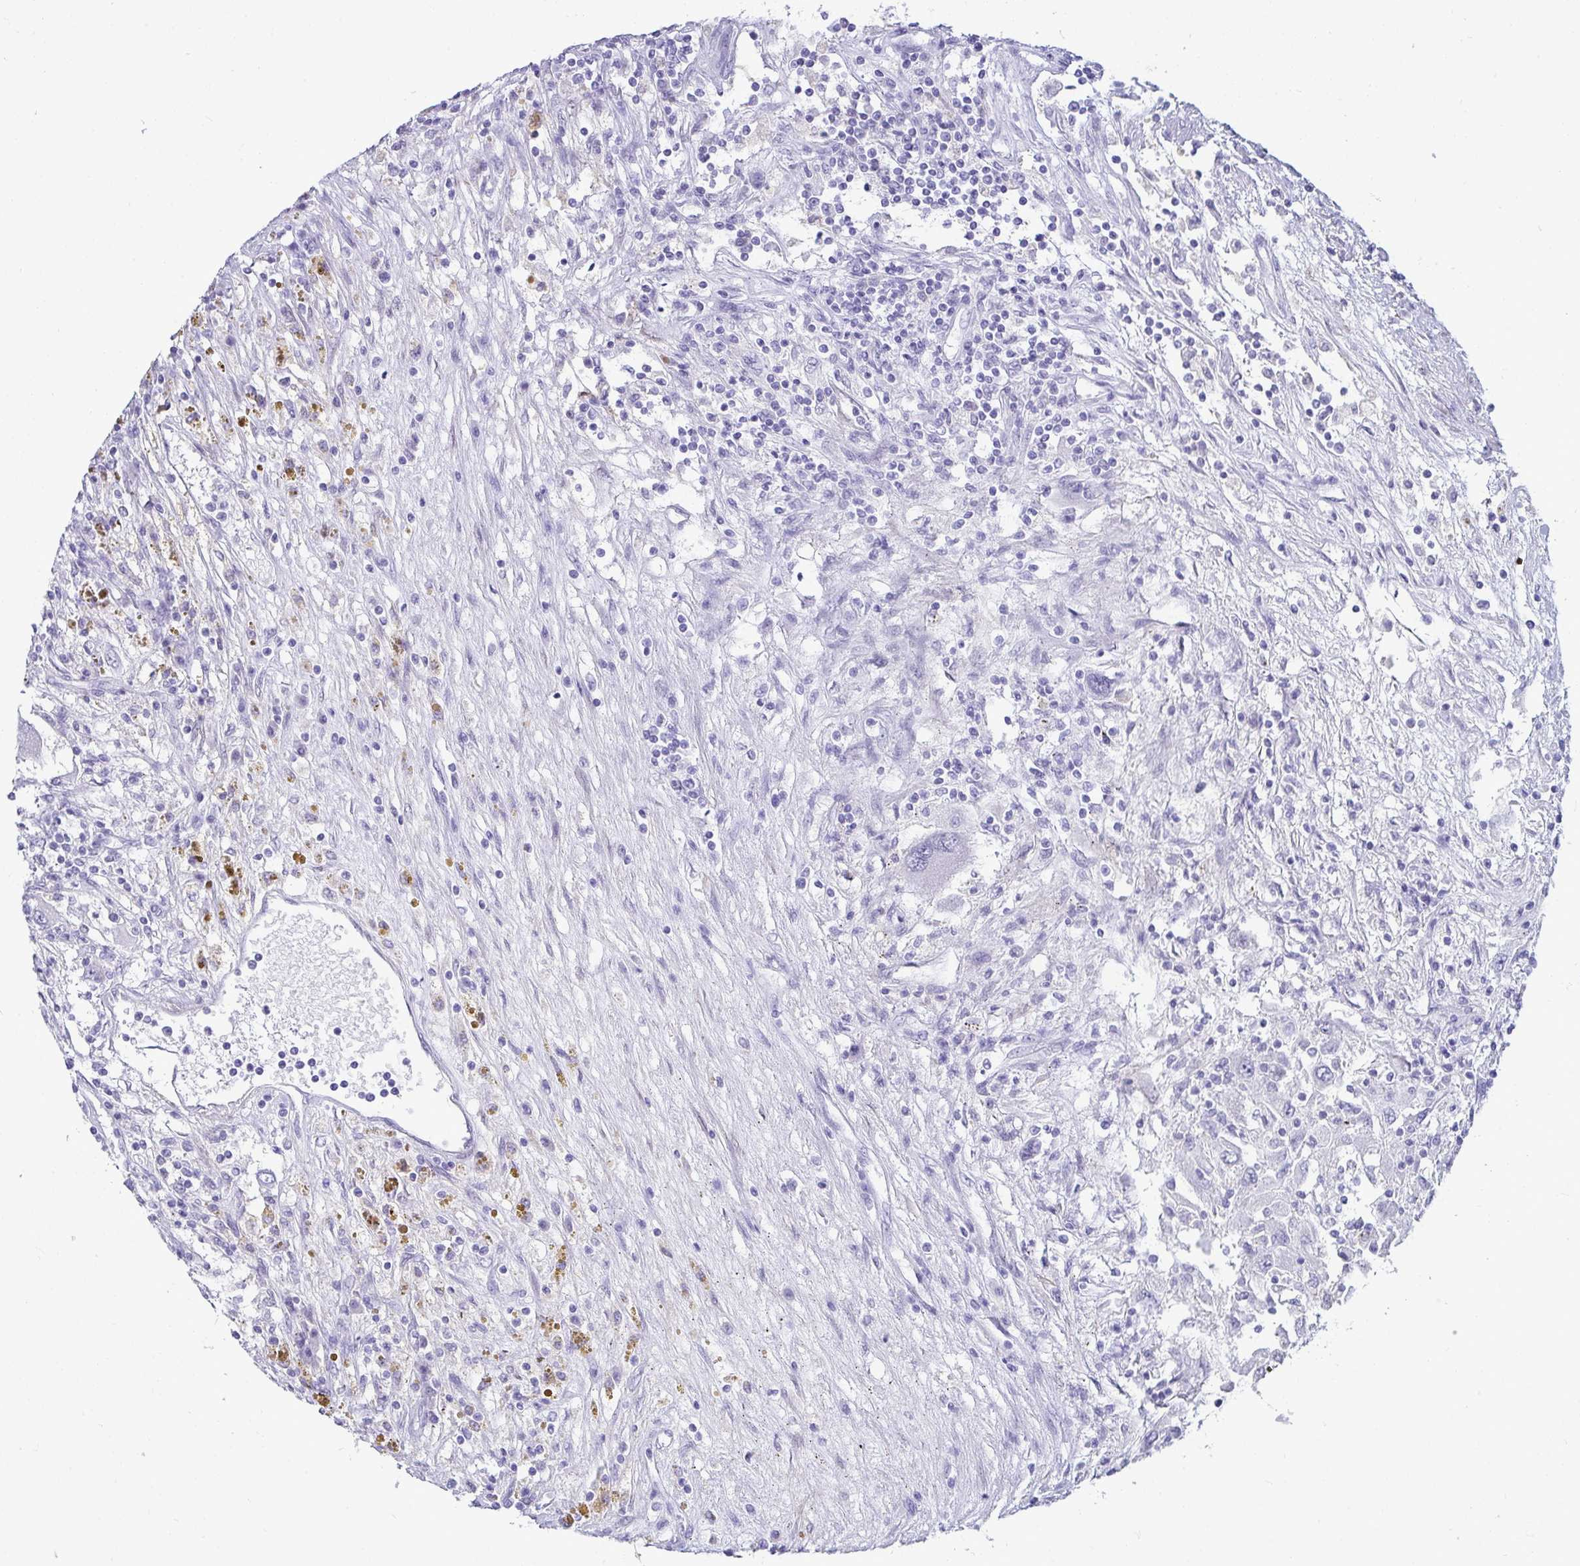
{"staining": {"intensity": "negative", "quantity": "none", "location": "none"}, "tissue": "renal cancer", "cell_type": "Tumor cells", "image_type": "cancer", "snomed": [{"axis": "morphology", "description": "Adenocarcinoma, NOS"}, {"axis": "topography", "description": "Kidney"}], "caption": "A histopathology image of human renal cancer is negative for staining in tumor cells. (Immunohistochemistry, brightfield microscopy, high magnification).", "gene": "HSPB6", "patient": {"sex": "female", "age": 67}}